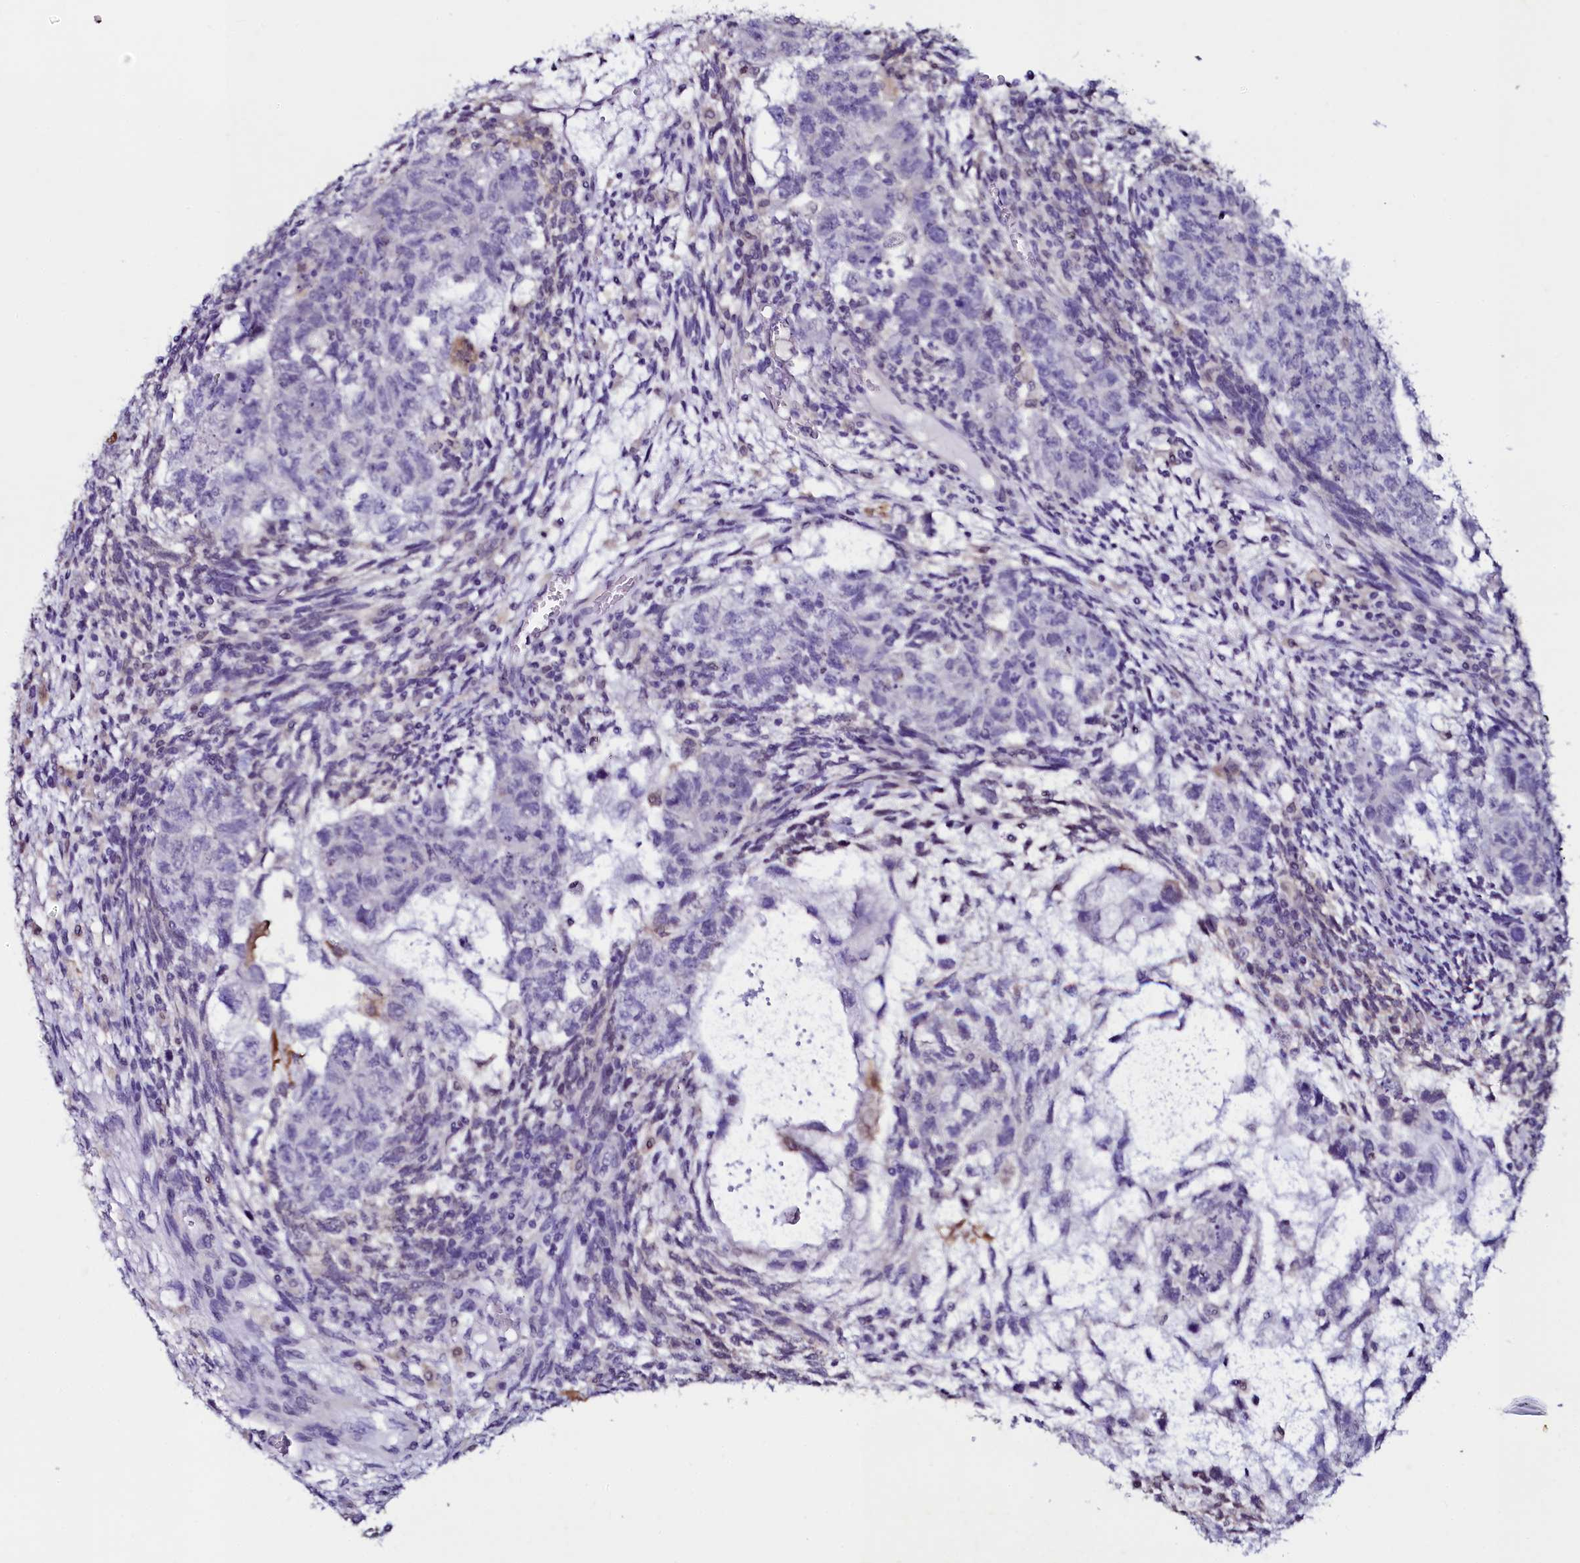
{"staining": {"intensity": "negative", "quantity": "none", "location": "none"}, "tissue": "testis cancer", "cell_type": "Tumor cells", "image_type": "cancer", "snomed": [{"axis": "morphology", "description": "Normal tissue, NOS"}, {"axis": "morphology", "description": "Carcinoma, Embryonal, NOS"}, {"axis": "topography", "description": "Testis"}], "caption": "Immunohistochemistry micrograph of human testis embryonal carcinoma stained for a protein (brown), which reveals no positivity in tumor cells. (DAB IHC visualized using brightfield microscopy, high magnification).", "gene": "SORD", "patient": {"sex": "male", "age": 36}}